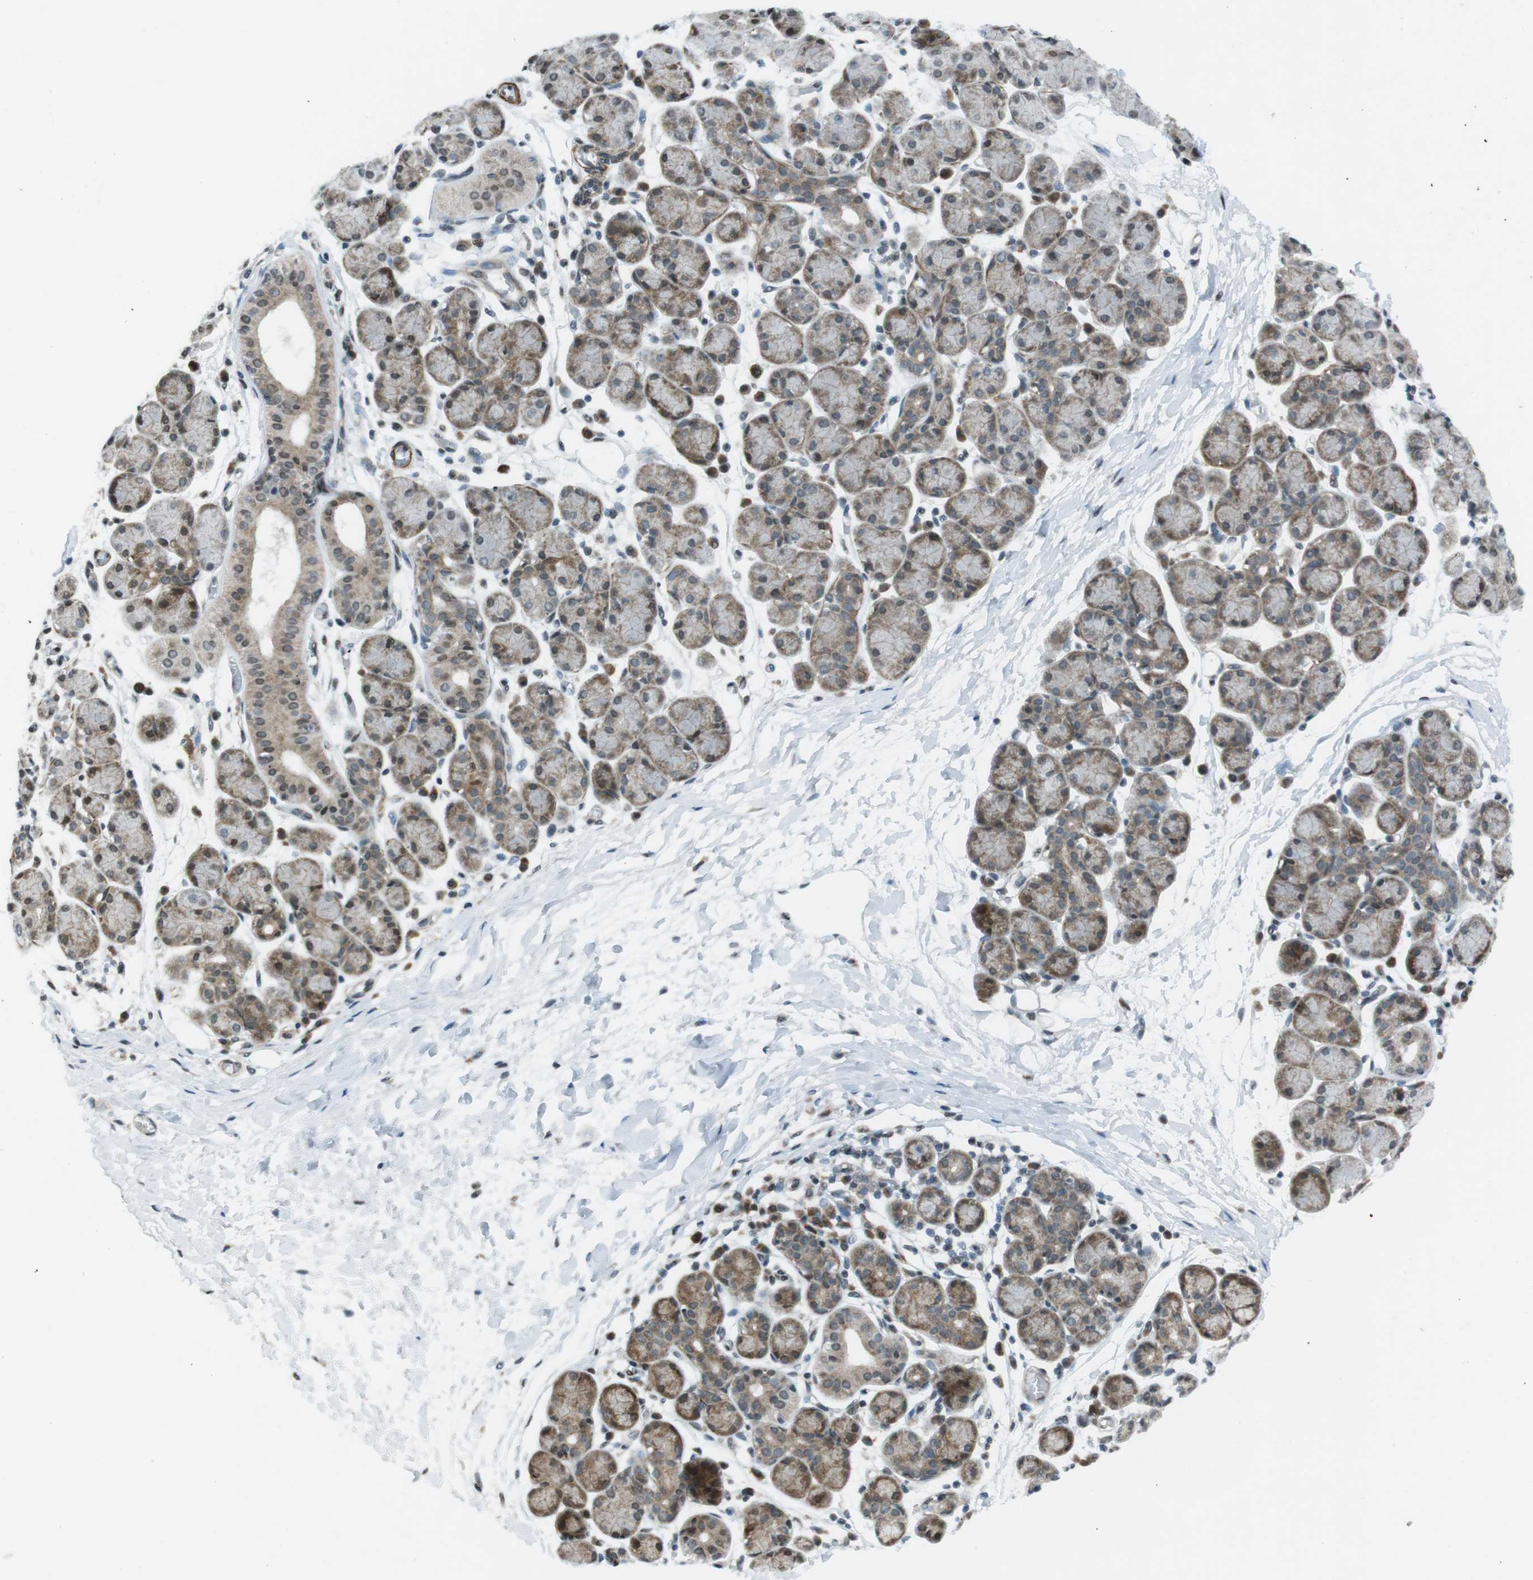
{"staining": {"intensity": "moderate", "quantity": "25%-75%", "location": "cytoplasmic/membranous"}, "tissue": "salivary gland", "cell_type": "Glandular cells", "image_type": "normal", "snomed": [{"axis": "morphology", "description": "Normal tissue, NOS"}, {"axis": "morphology", "description": "Inflammation, NOS"}, {"axis": "topography", "description": "Lymph node"}, {"axis": "topography", "description": "Salivary gland"}], "caption": "High-power microscopy captured an immunohistochemistry (IHC) image of normal salivary gland, revealing moderate cytoplasmic/membranous expression in approximately 25%-75% of glandular cells.", "gene": "PBRM1", "patient": {"sex": "male", "age": 3}}